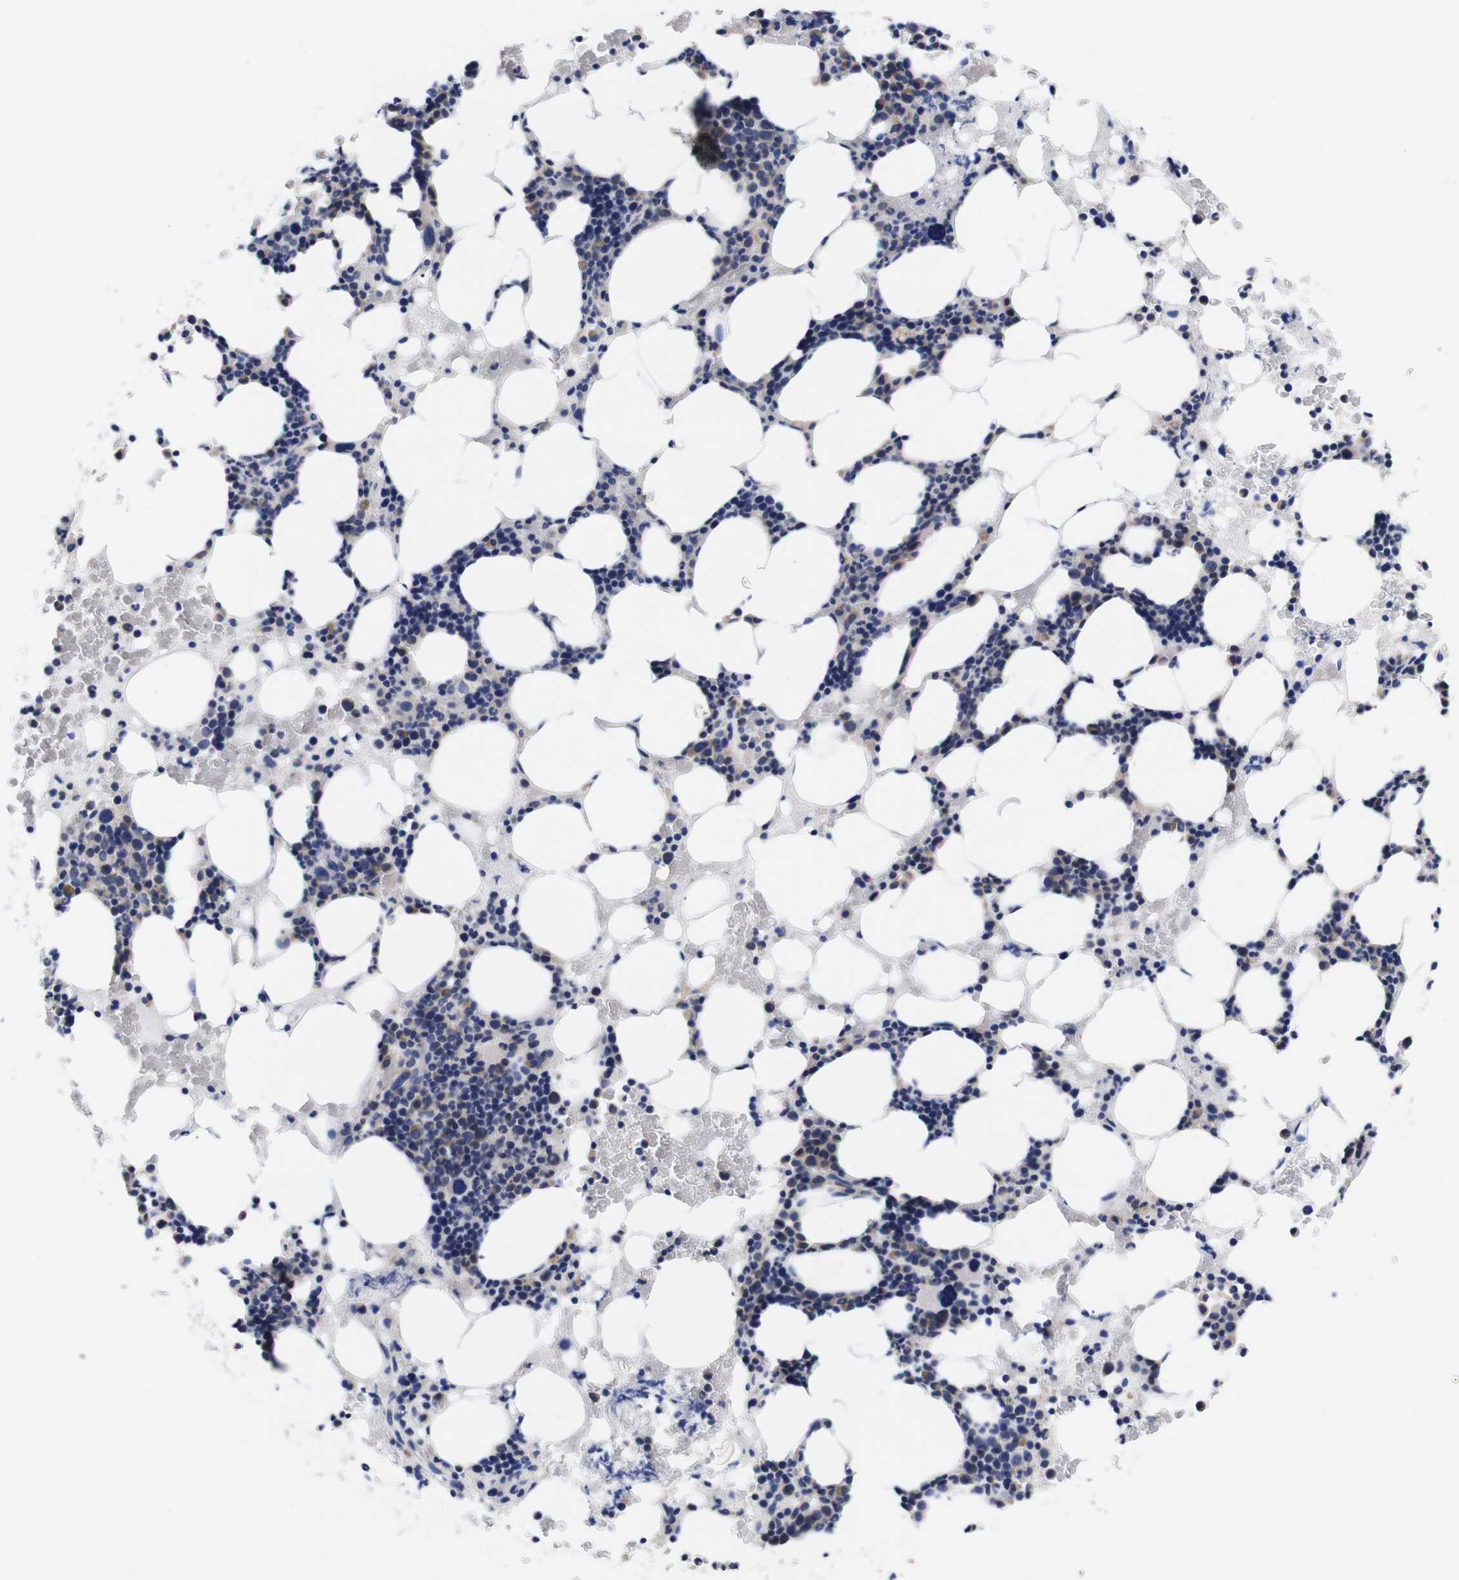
{"staining": {"intensity": "moderate", "quantity": "<25%", "location": "cytoplasmic/membranous"}, "tissue": "bone marrow", "cell_type": "Hematopoietic cells", "image_type": "normal", "snomed": [{"axis": "morphology", "description": "Normal tissue, NOS"}, {"axis": "morphology", "description": "Inflammation, NOS"}, {"axis": "topography", "description": "Bone marrow"}], "caption": "Bone marrow stained with immunohistochemistry (IHC) exhibits moderate cytoplasmic/membranous positivity in approximately <25% of hematopoietic cells. The staining was performed using DAB to visualize the protein expression in brown, while the nuclei were stained in blue with hematoxylin (Magnification: 20x).", "gene": "OPN3", "patient": {"sex": "female", "age": 84}}